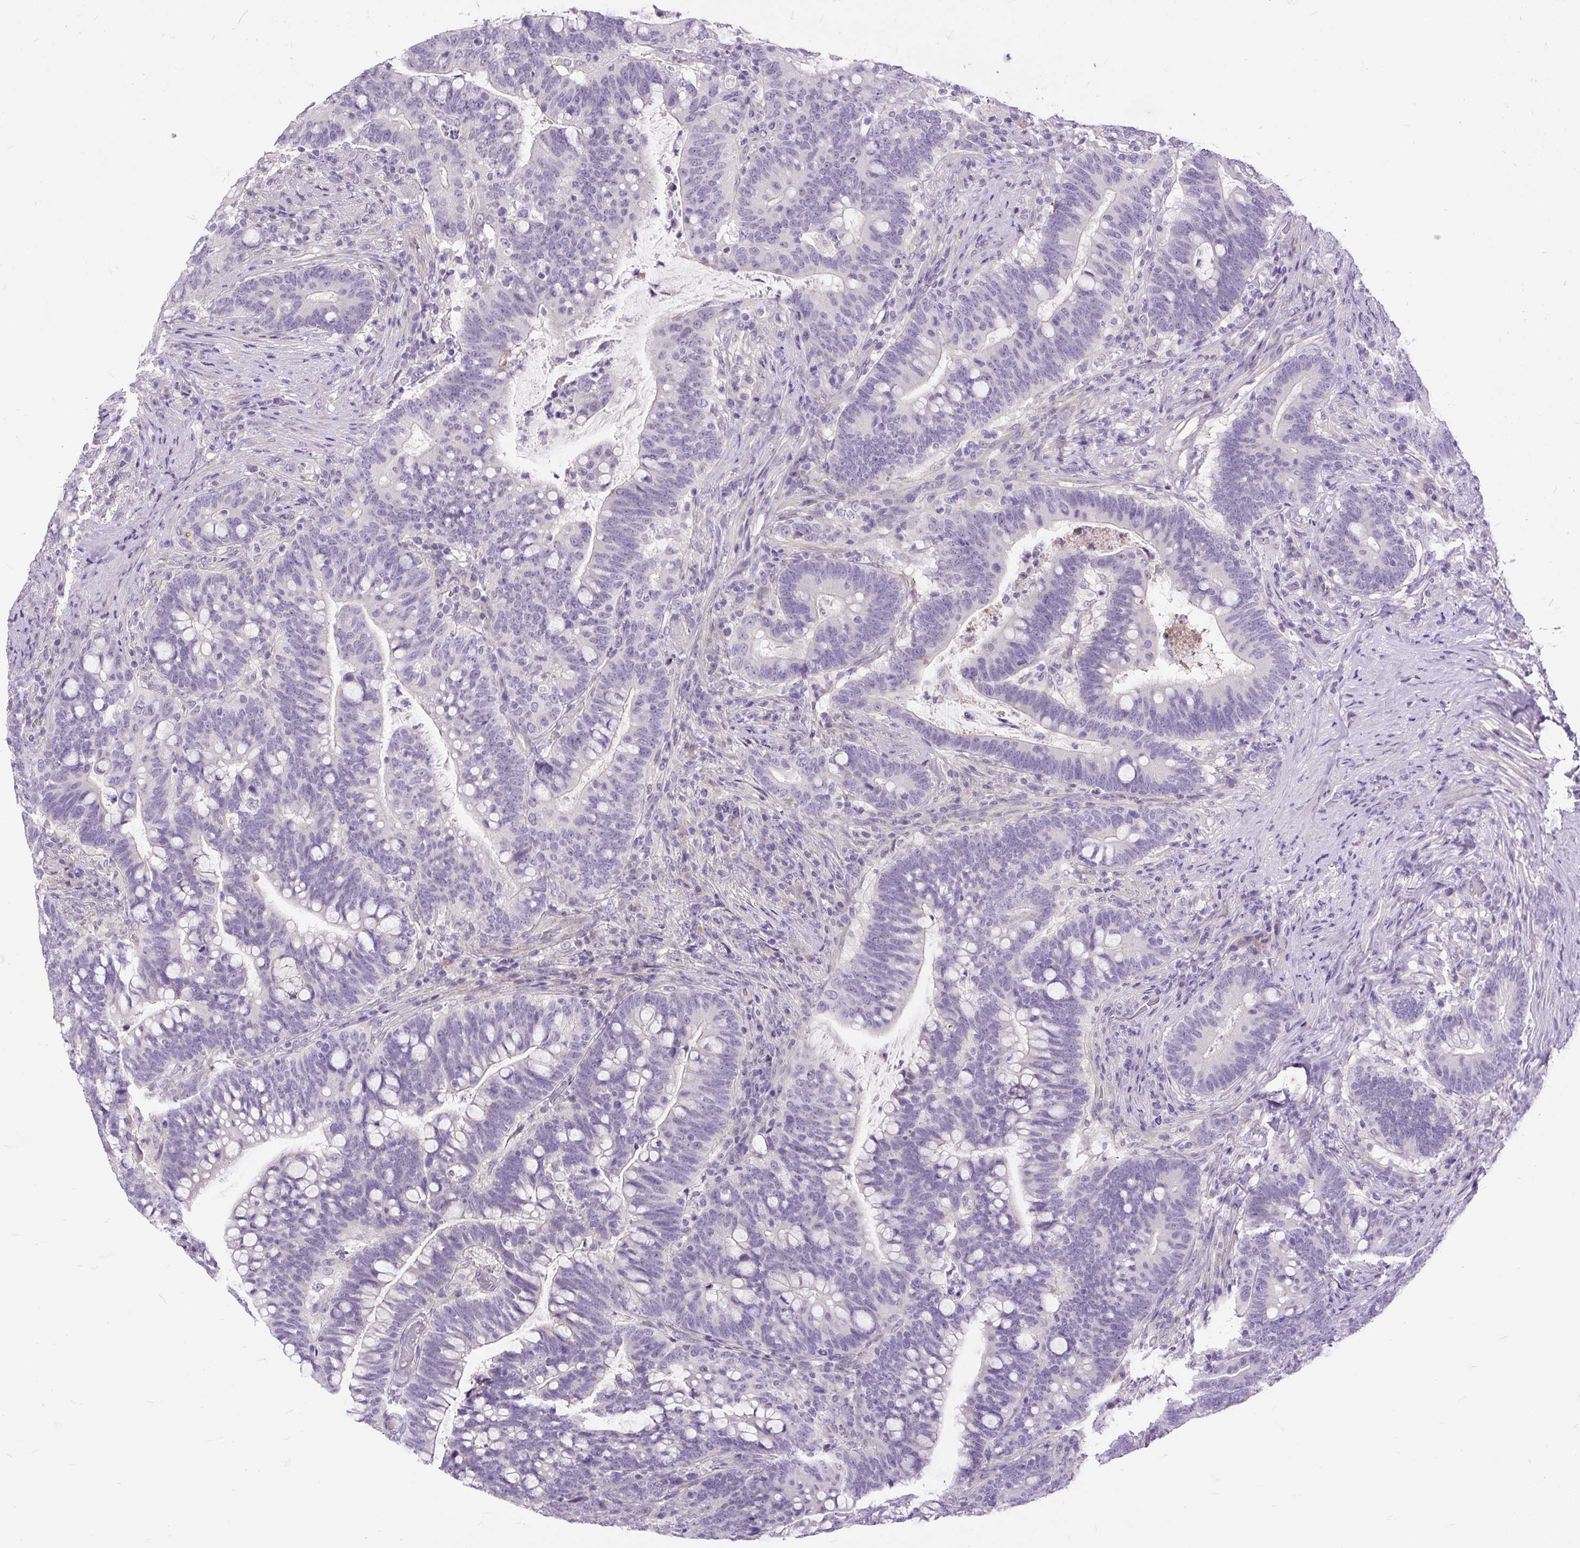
{"staining": {"intensity": "negative", "quantity": "none", "location": "none"}, "tissue": "colorectal cancer", "cell_type": "Tumor cells", "image_type": "cancer", "snomed": [{"axis": "morphology", "description": "Normal tissue, NOS"}, {"axis": "morphology", "description": "Adenocarcinoma, NOS"}, {"axis": "topography", "description": "Colon"}], "caption": "Photomicrograph shows no significant protein expression in tumor cells of colorectal adenocarcinoma.", "gene": "KRTAP20-3", "patient": {"sex": "female", "age": 66}}